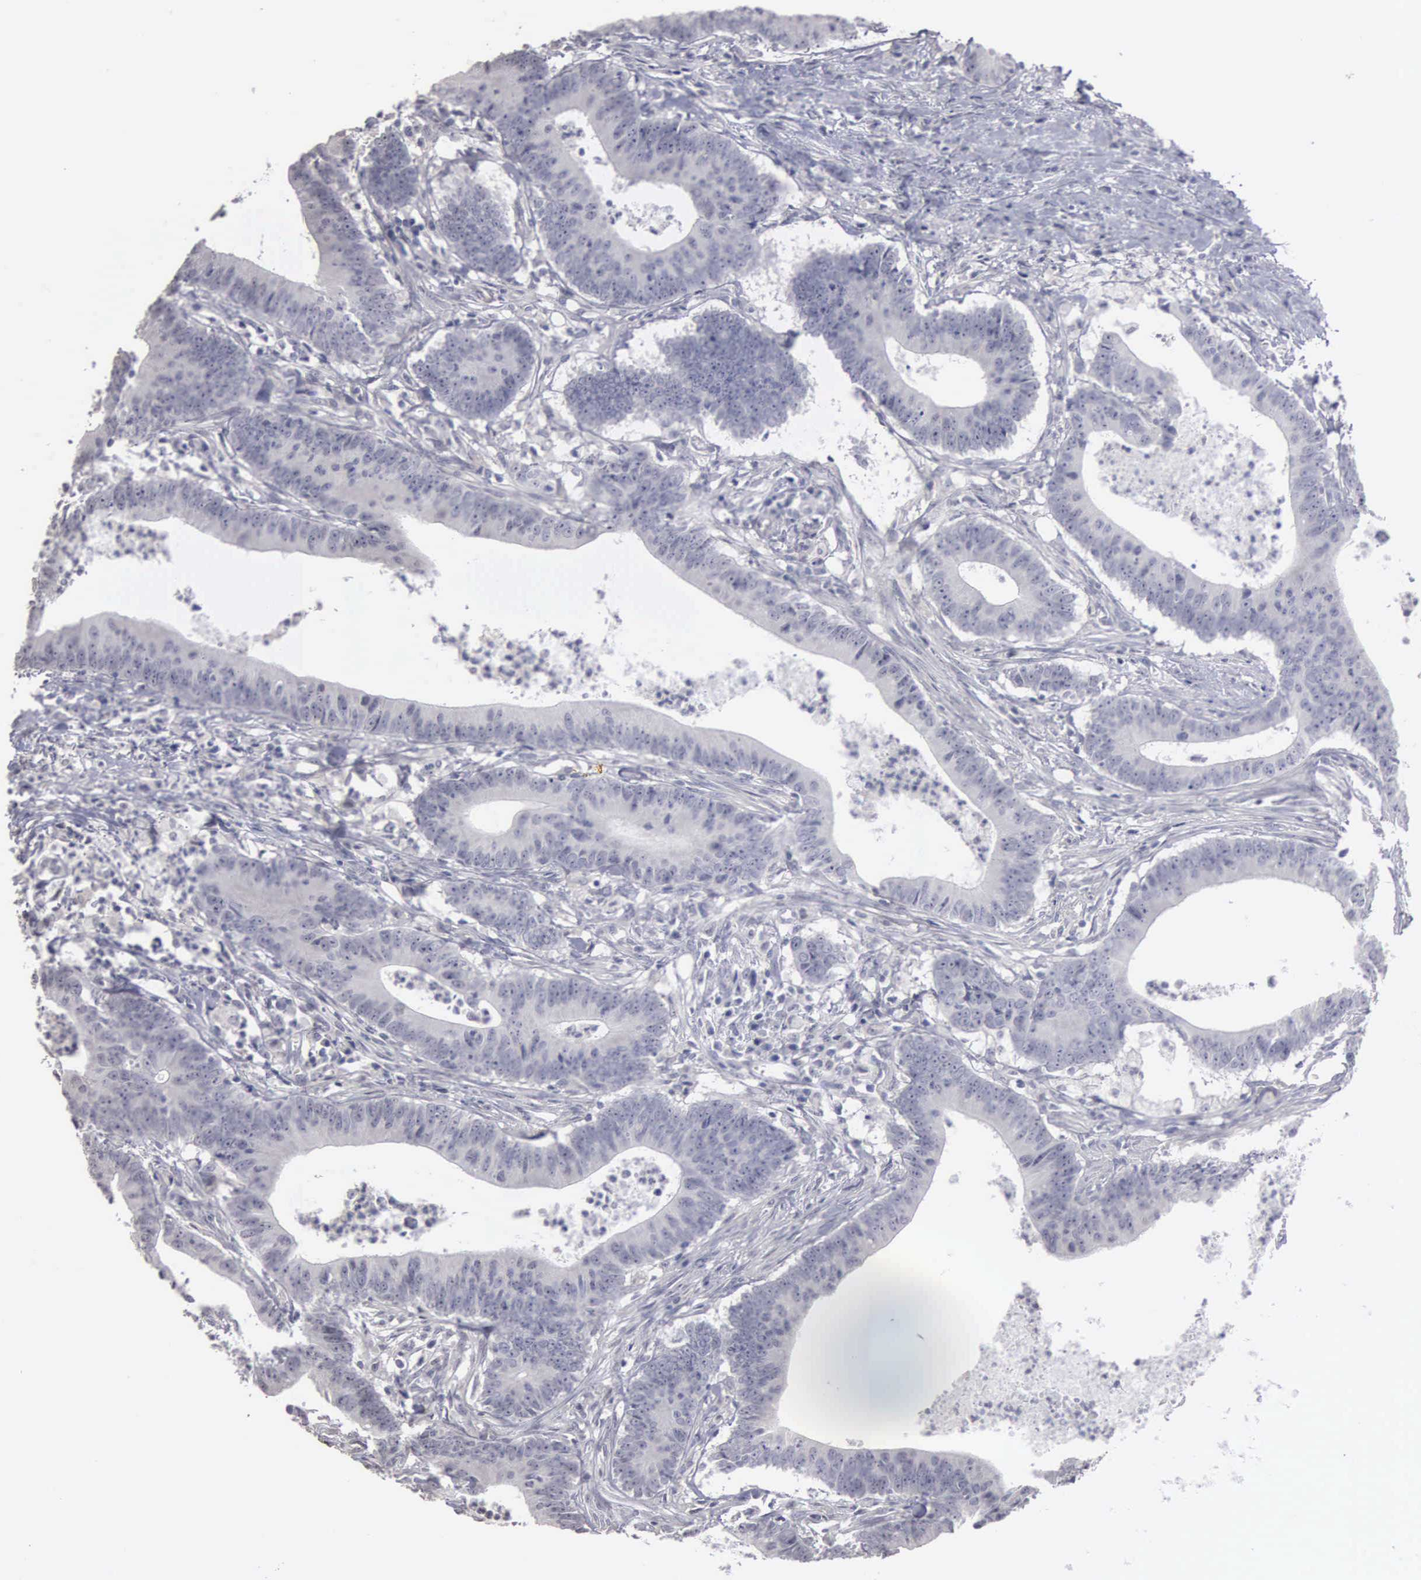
{"staining": {"intensity": "negative", "quantity": "none", "location": "none"}, "tissue": "colorectal cancer", "cell_type": "Tumor cells", "image_type": "cancer", "snomed": [{"axis": "morphology", "description": "Adenocarcinoma, NOS"}, {"axis": "topography", "description": "Colon"}], "caption": "This is an immunohistochemistry (IHC) micrograph of colorectal cancer. There is no expression in tumor cells.", "gene": "UPB1", "patient": {"sex": "male", "age": 55}}